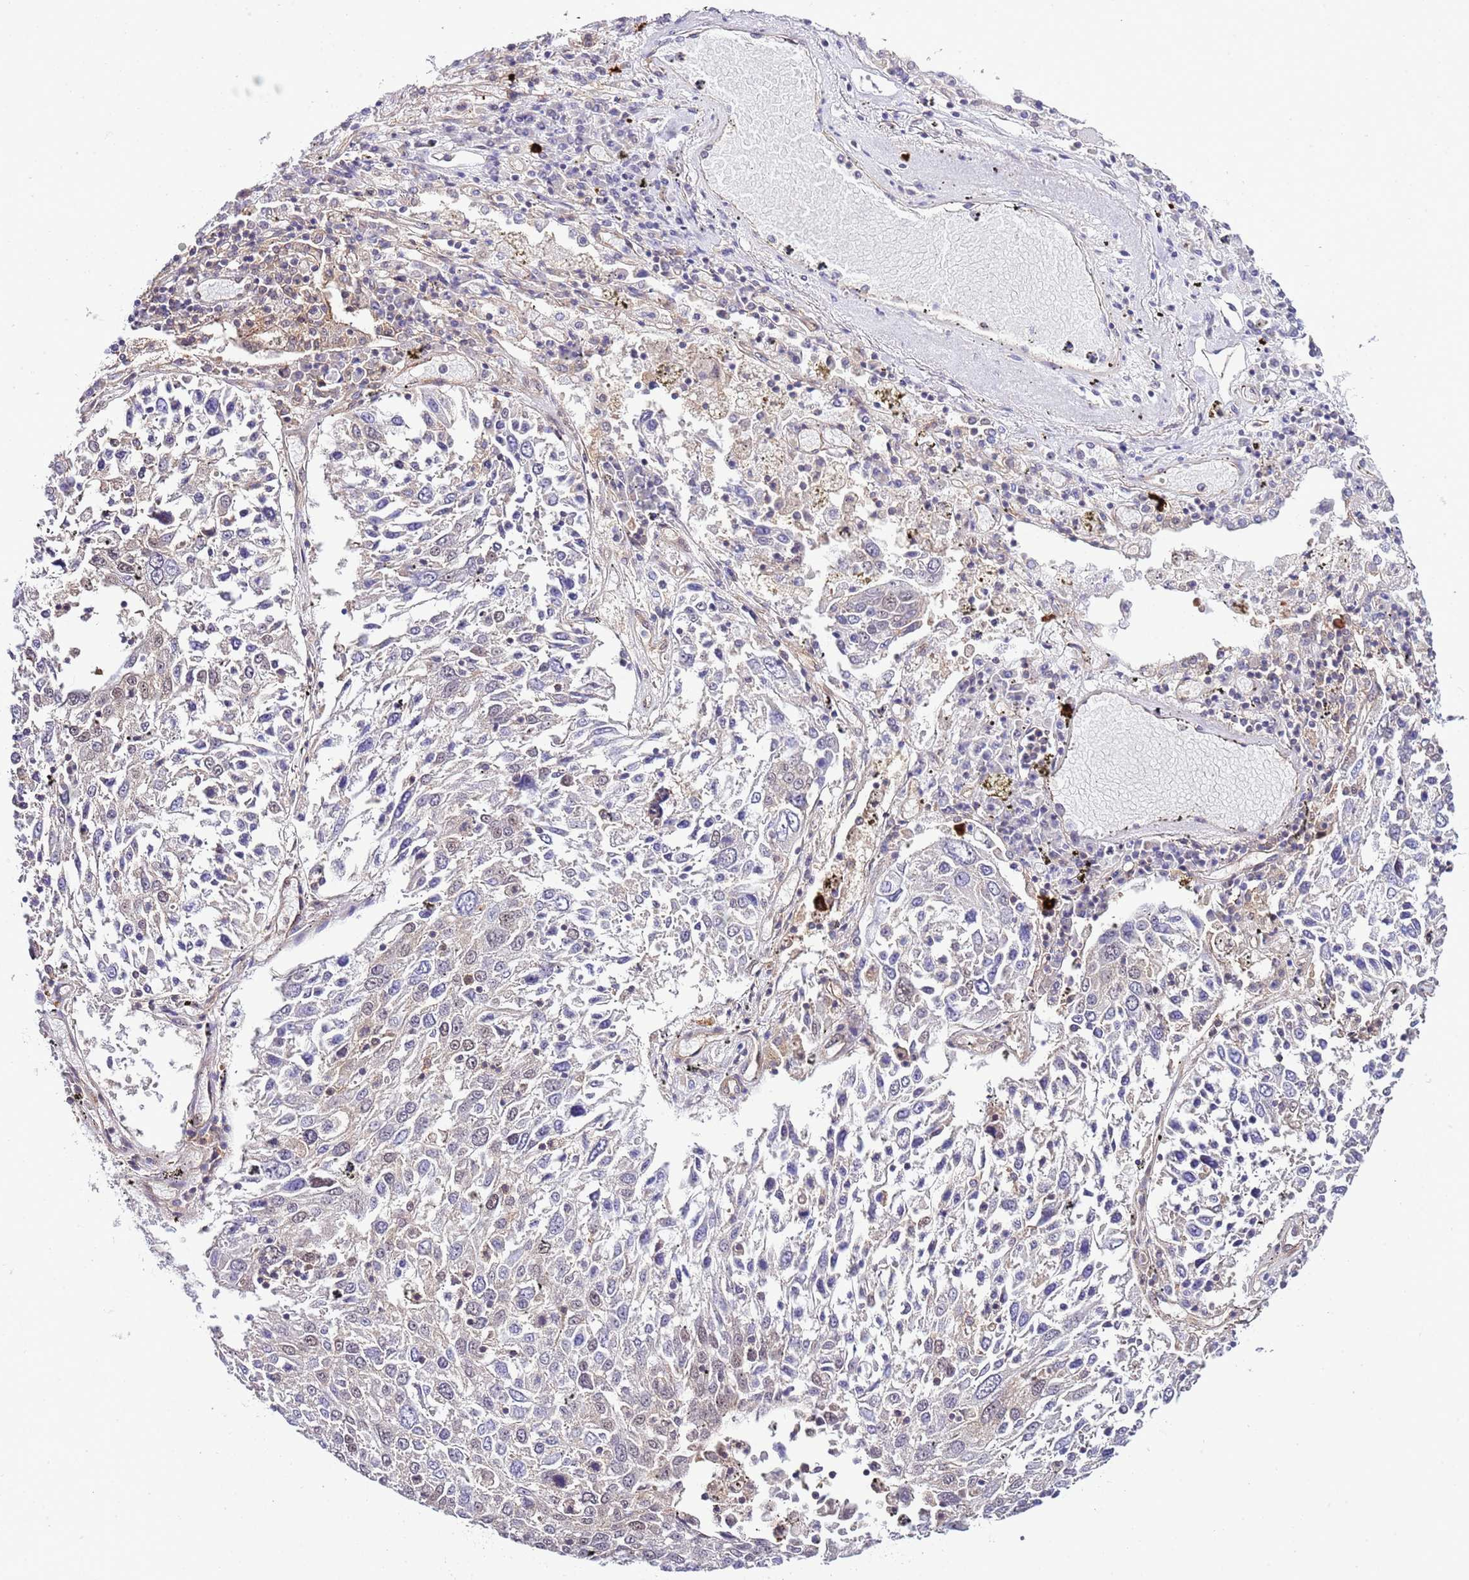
{"staining": {"intensity": "negative", "quantity": "none", "location": "none"}, "tissue": "lung cancer", "cell_type": "Tumor cells", "image_type": "cancer", "snomed": [{"axis": "morphology", "description": "Squamous cell carcinoma, NOS"}, {"axis": "topography", "description": "Lung"}], "caption": "IHC of human lung squamous cell carcinoma reveals no positivity in tumor cells.", "gene": "DONSON", "patient": {"sex": "male", "age": 65}}